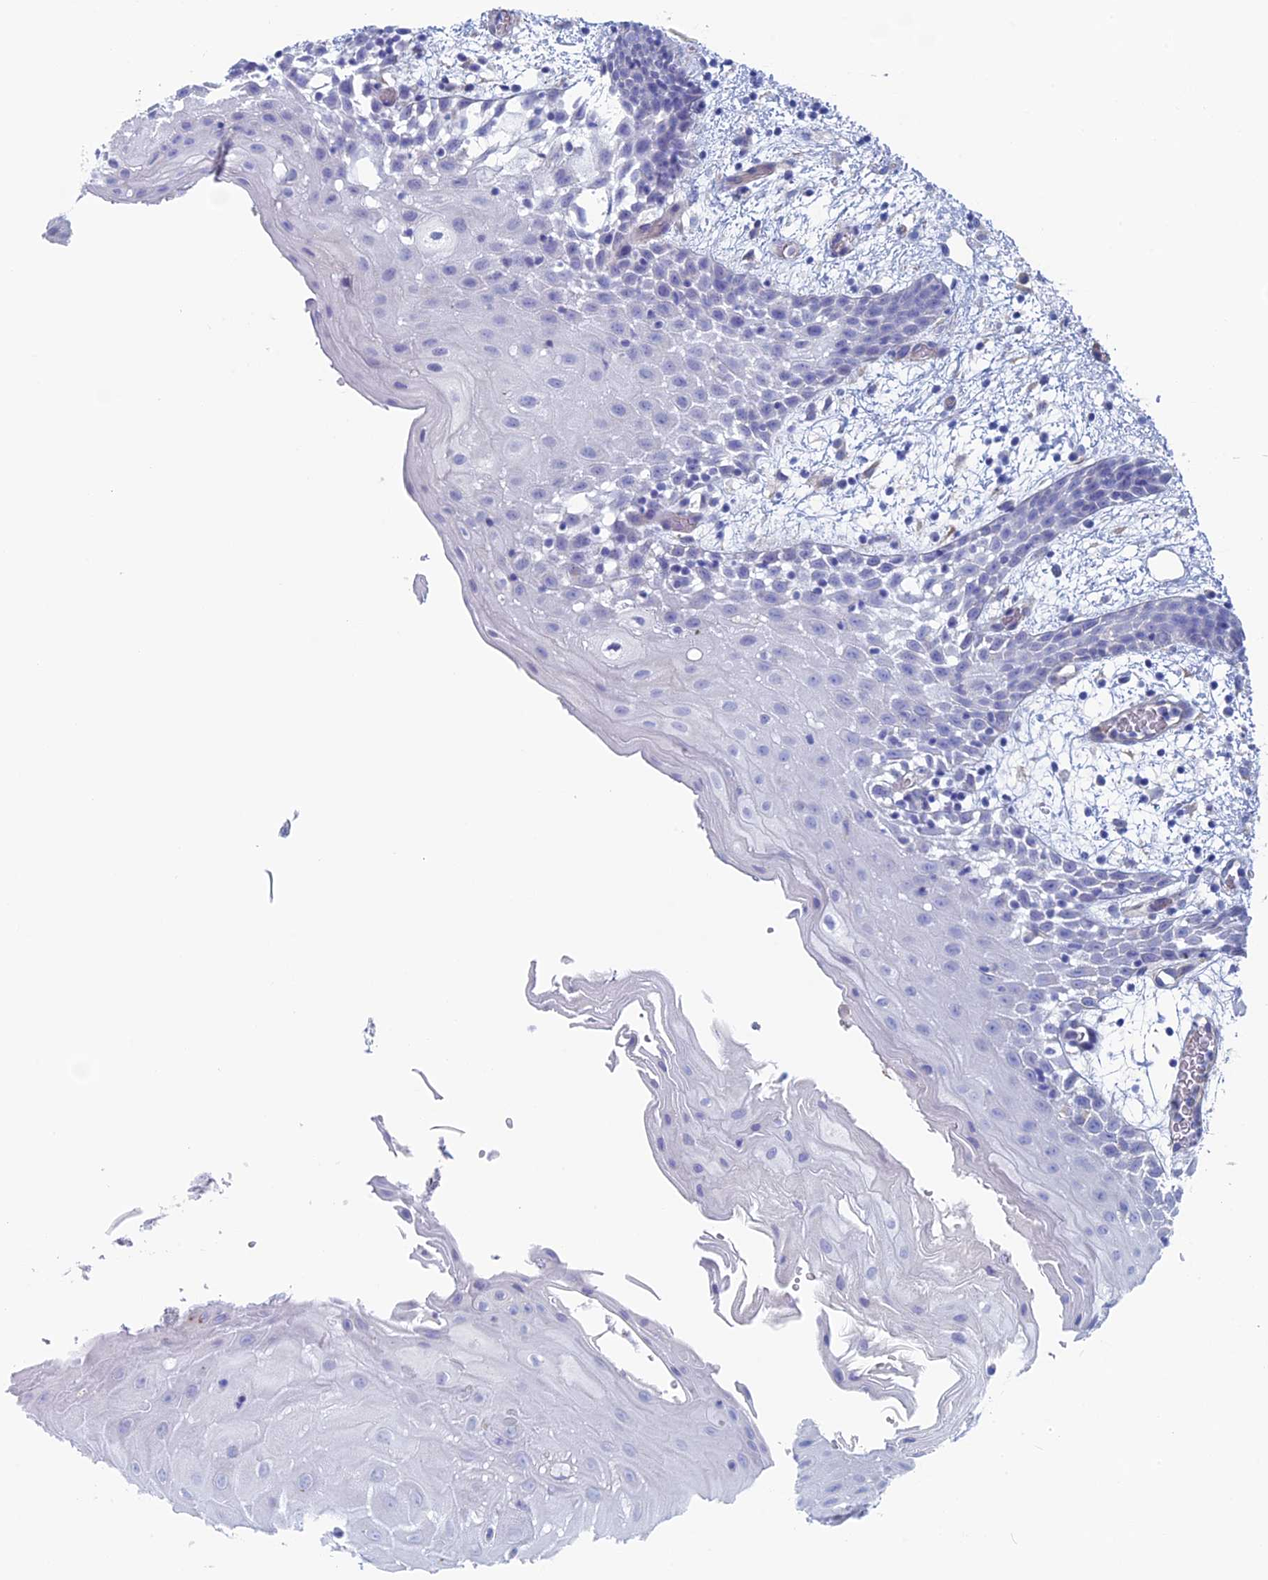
{"staining": {"intensity": "negative", "quantity": "none", "location": "none"}, "tissue": "oral mucosa", "cell_type": "Squamous epithelial cells", "image_type": "normal", "snomed": [{"axis": "morphology", "description": "Normal tissue, NOS"}, {"axis": "topography", "description": "Skeletal muscle"}, {"axis": "topography", "description": "Oral tissue"}, {"axis": "topography", "description": "Salivary gland"}, {"axis": "topography", "description": "Peripheral nerve tissue"}], "caption": "A photomicrograph of oral mucosa stained for a protein demonstrates no brown staining in squamous epithelial cells.", "gene": "MAGEB6", "patient": {"sex": "male", "age": 54}}